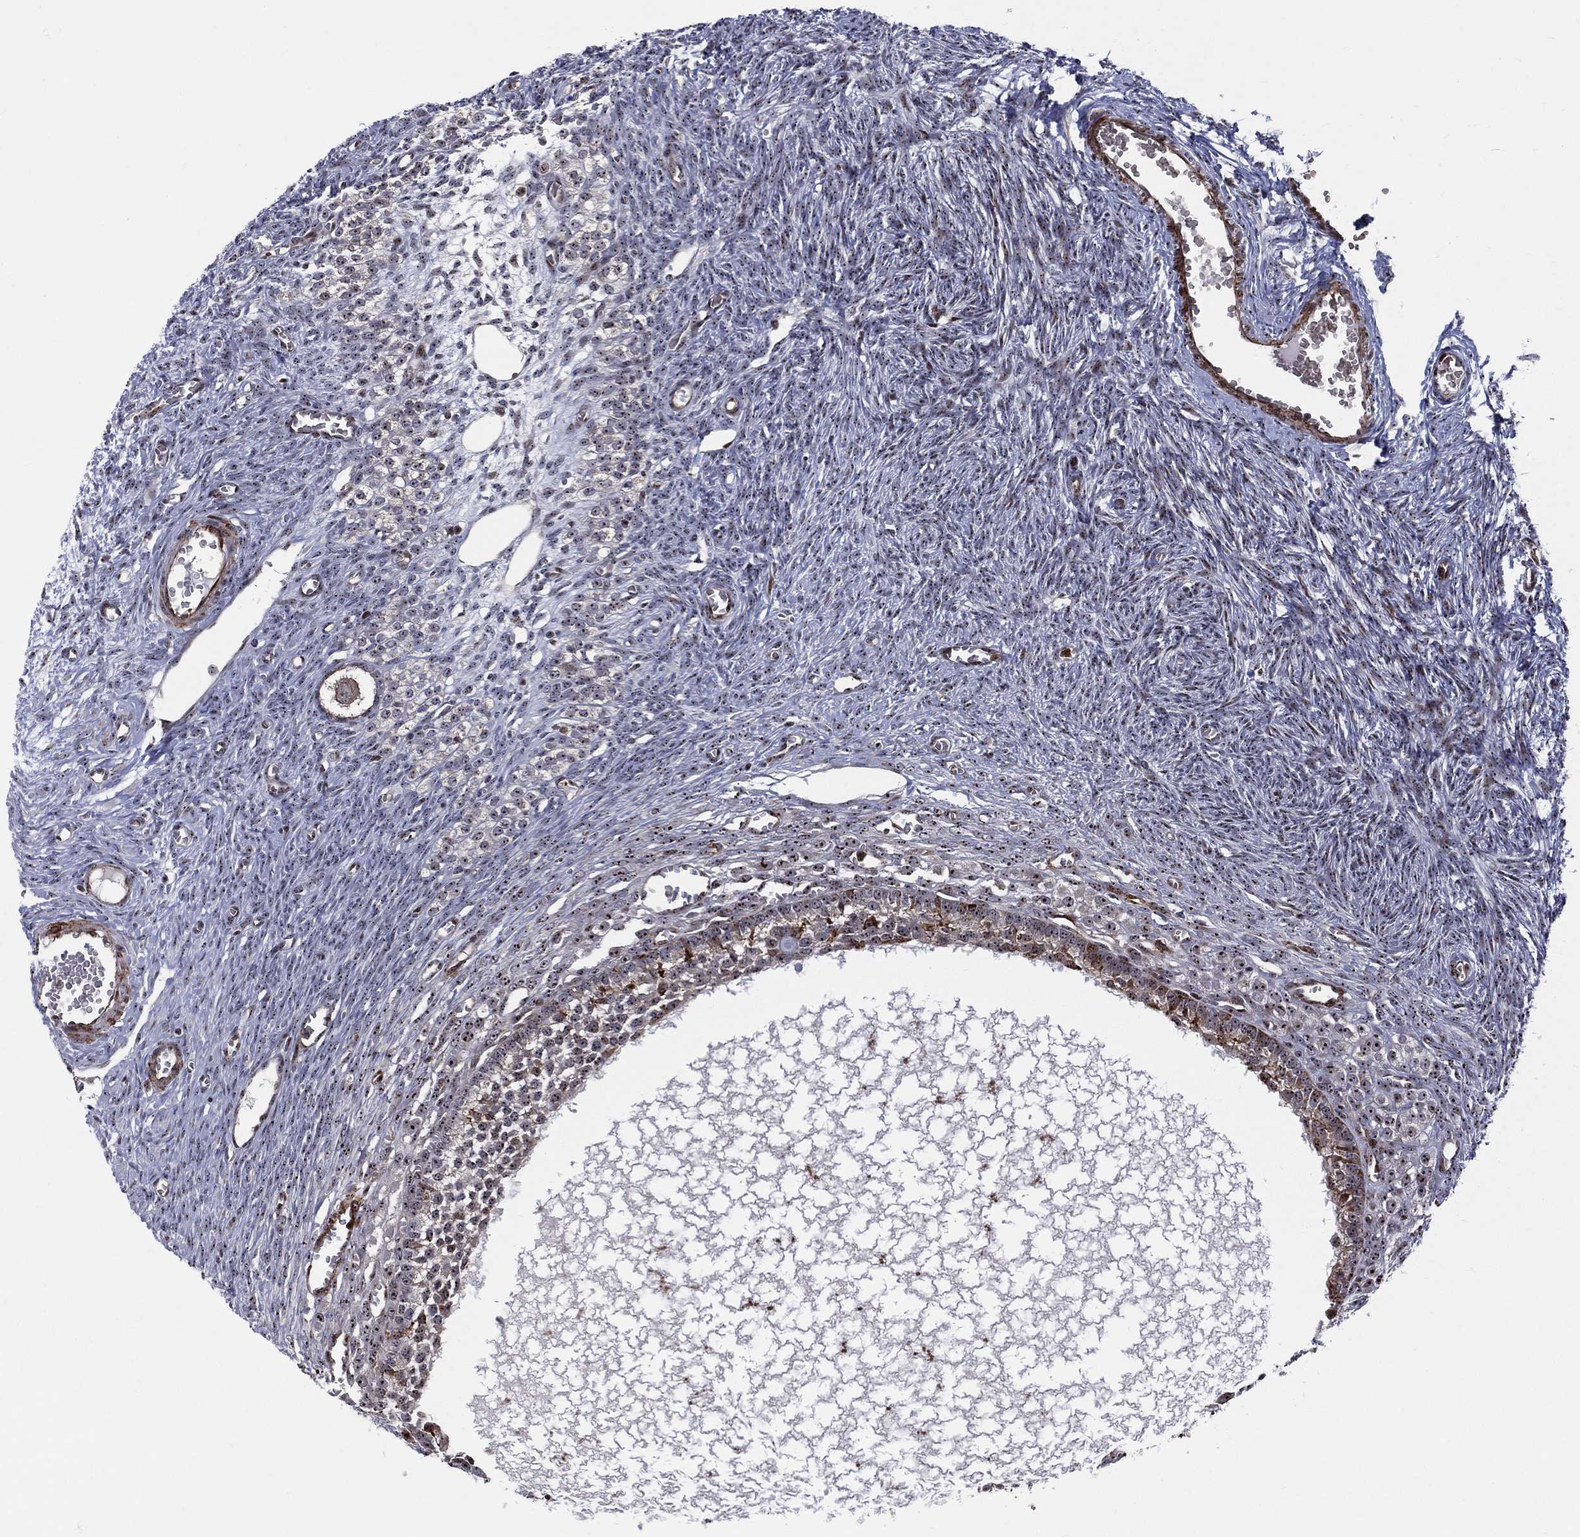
{"staining": {"intensity": "moderate", "quantity": "25%-75%", "location": "cytoplasmic/membranous,nuclear"}, "tissue": "ovary", "cell_type": "Follicle cells", "image_type": "normal", "snomed": [{"axis": "morphology", "description": "Normal tissue, NOS"}, {"axis": "topography", "description": "Ovary"}], "caption": "Ovary stained with IHC shows moderate cytoplasmic/membranous,nuclear staining in approximately 25%-75% of follicle cells. (DAB (3,3'-diaminobenzidine) IHC with brightfield microscopy, high magnification).", "gene": "VHL", "patient": {"sex": "female", "age": 27}}